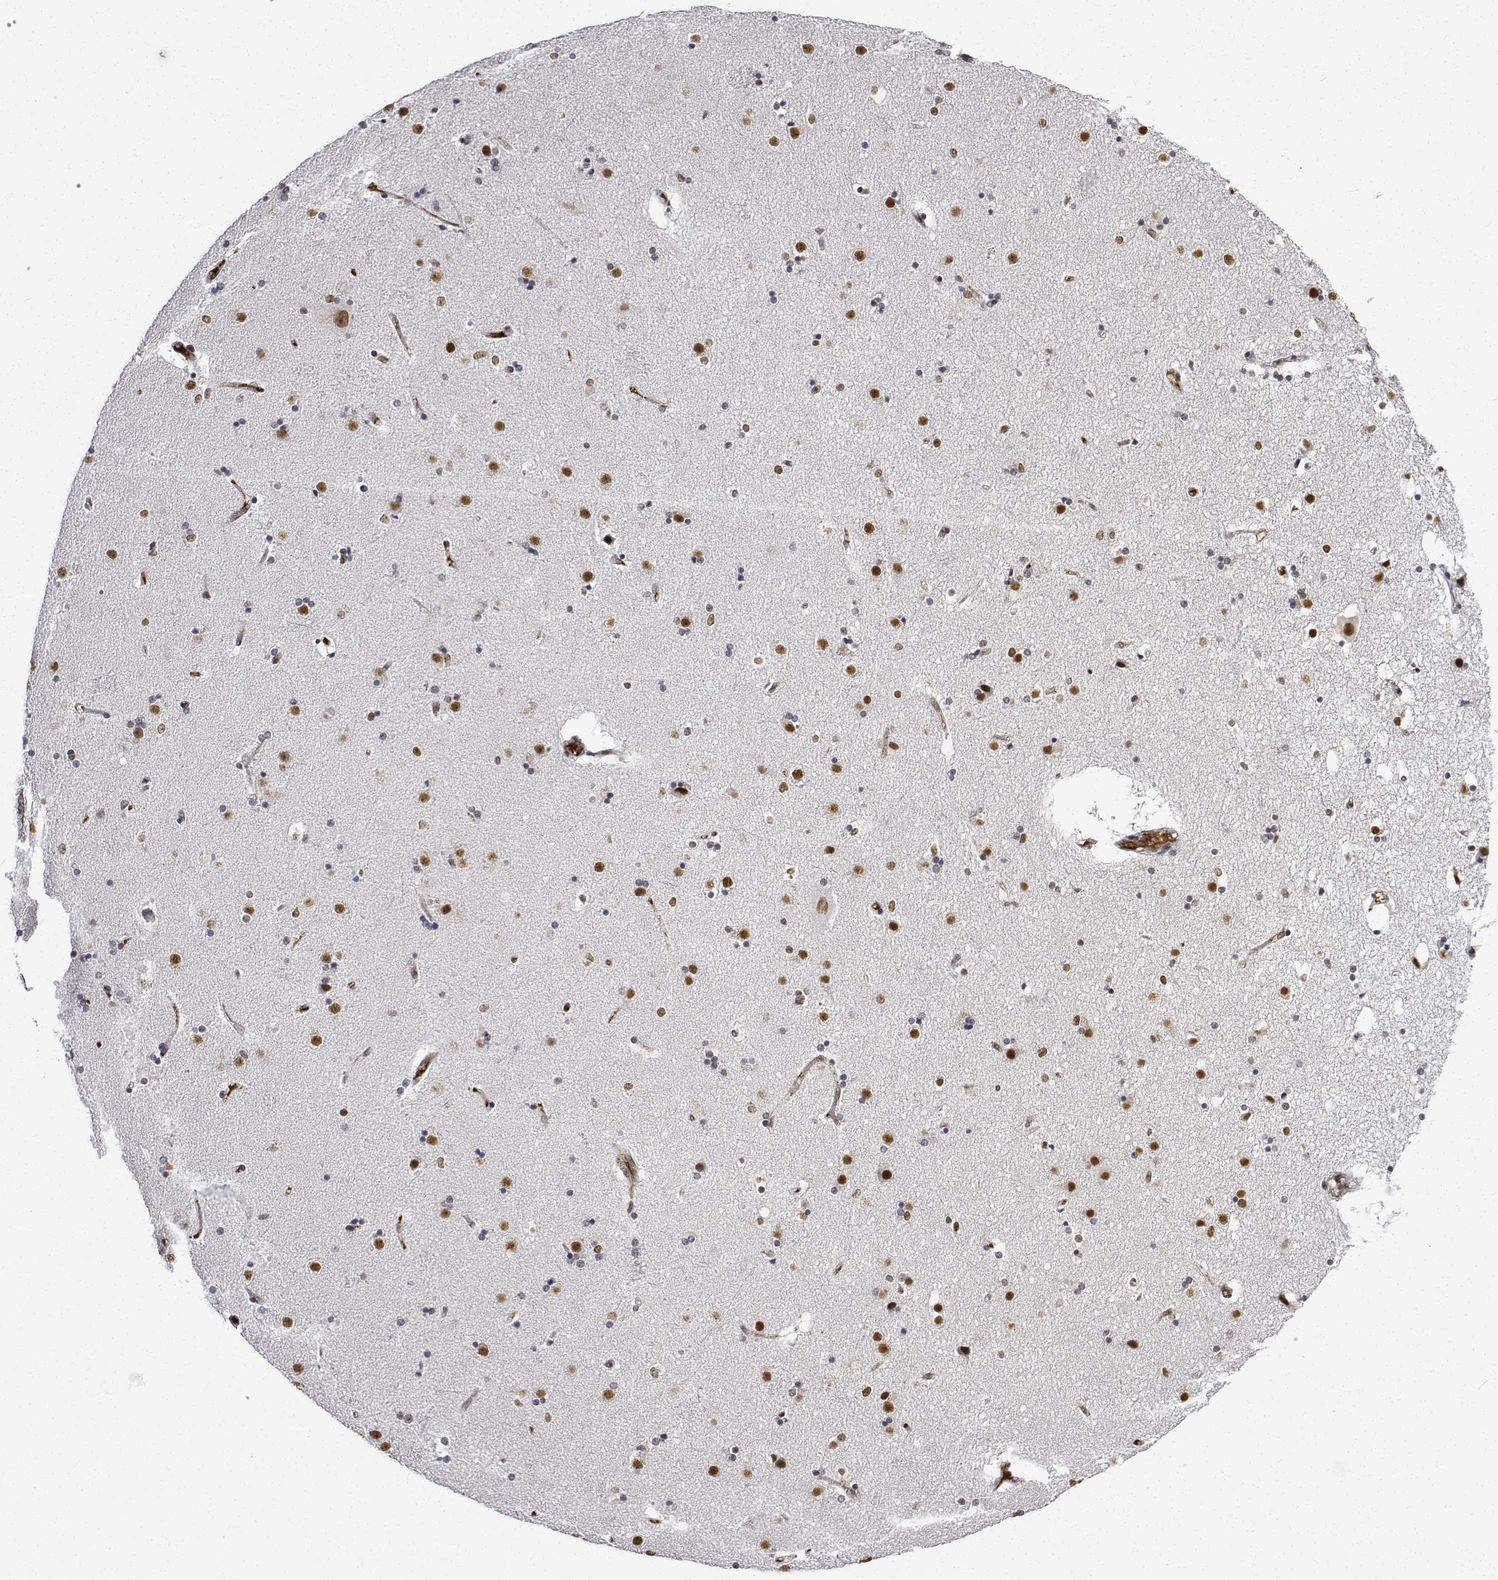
{"staining": {"intensity": "moderate", "quantity": "25%-75%", "location": "nuclear"}, "tissue": "caudate", "cell_type": "Glial cells", "image_type": "normal", "snomed": [{"axis": "morphology", "description": "Normal tissue, NOS"}, {"axis": "topography", "description": "Lateral ventricle wall"}], "caption": "Caudate stained for a protein (brown) exhibits moderate nuclear positive positivity in approximately 25%-75% of glial cells.", "gene": "ATRX", "patient": {"sex": "female", "age": 71}}